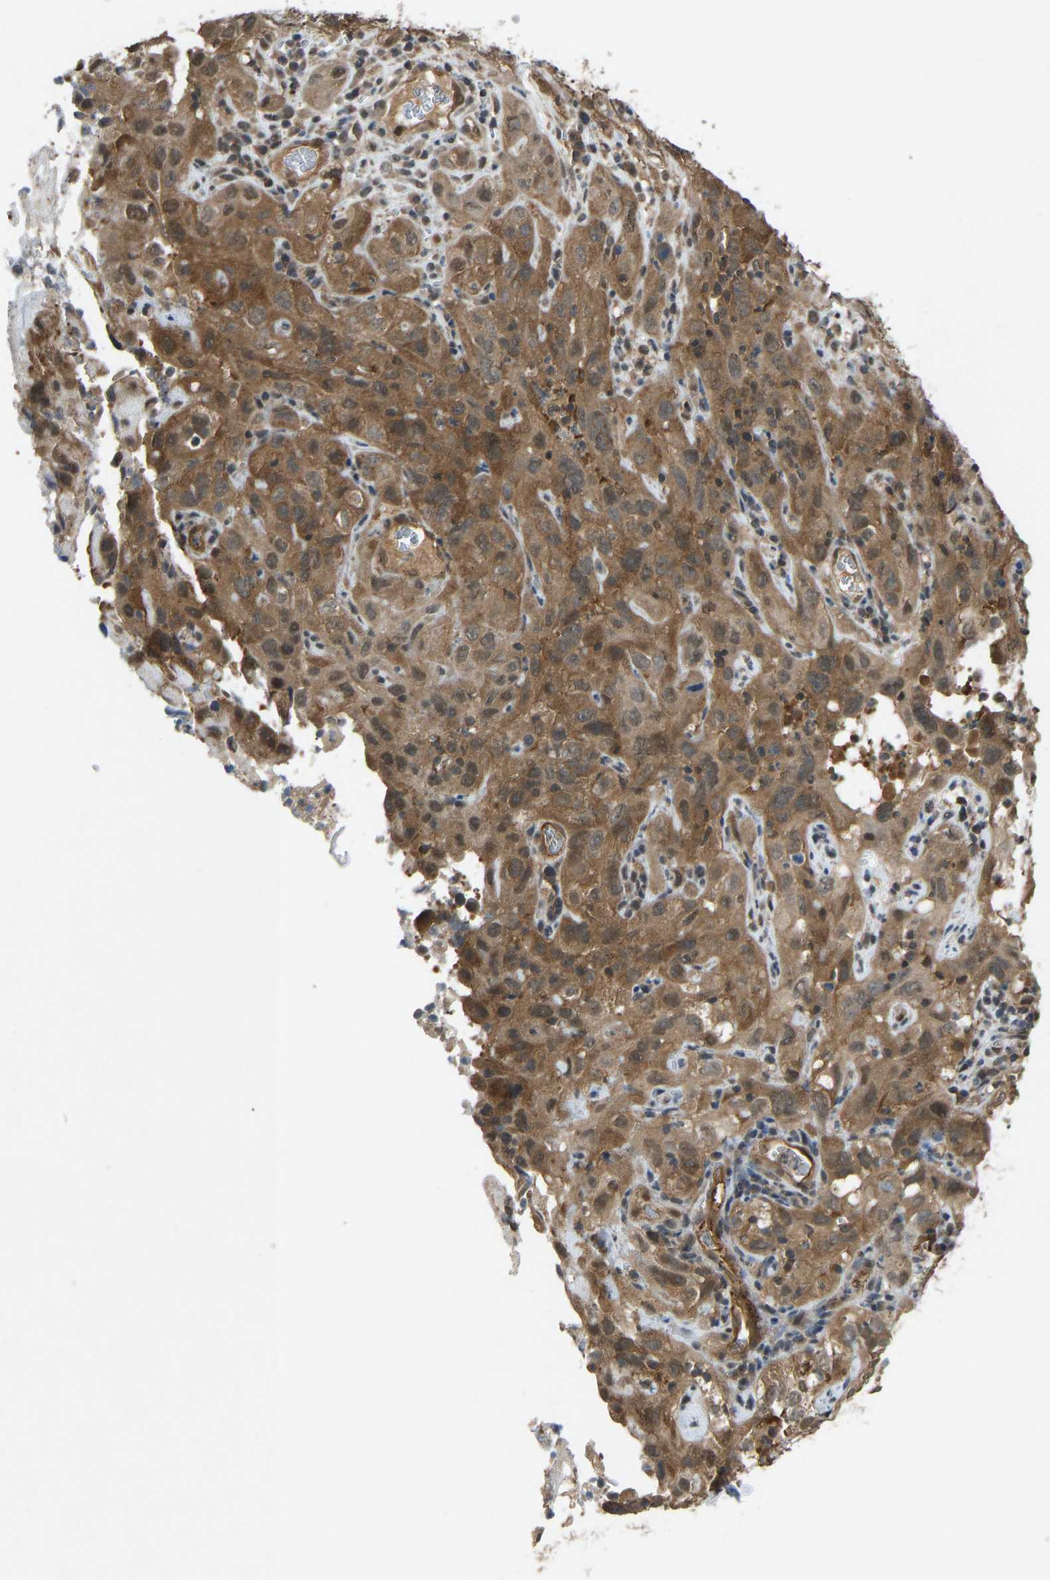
{"staining": {"intensity": "moderate", "quantity": ">75%", "location": "cytoplasmic/membranous,nuclear"}, "tissue": "cervical cancer", "cell_type": "Tumor cells", "image_type": "cancer", "snomed": [{"axis": "morphology", "description": "Squamous cell carcinoma, NOS"}, {"axis": "topography", "description": "Cervix"}], "caption": "Immunohistochemistry of cervical cancer (squamous cell carcinoma) reveals medium levels of moderate cytoplasmic/membranous and nuclear expression in about >75% of tumor cells.", "gene": "CCT8", "patient": {"sex": "female", "age": 32}}